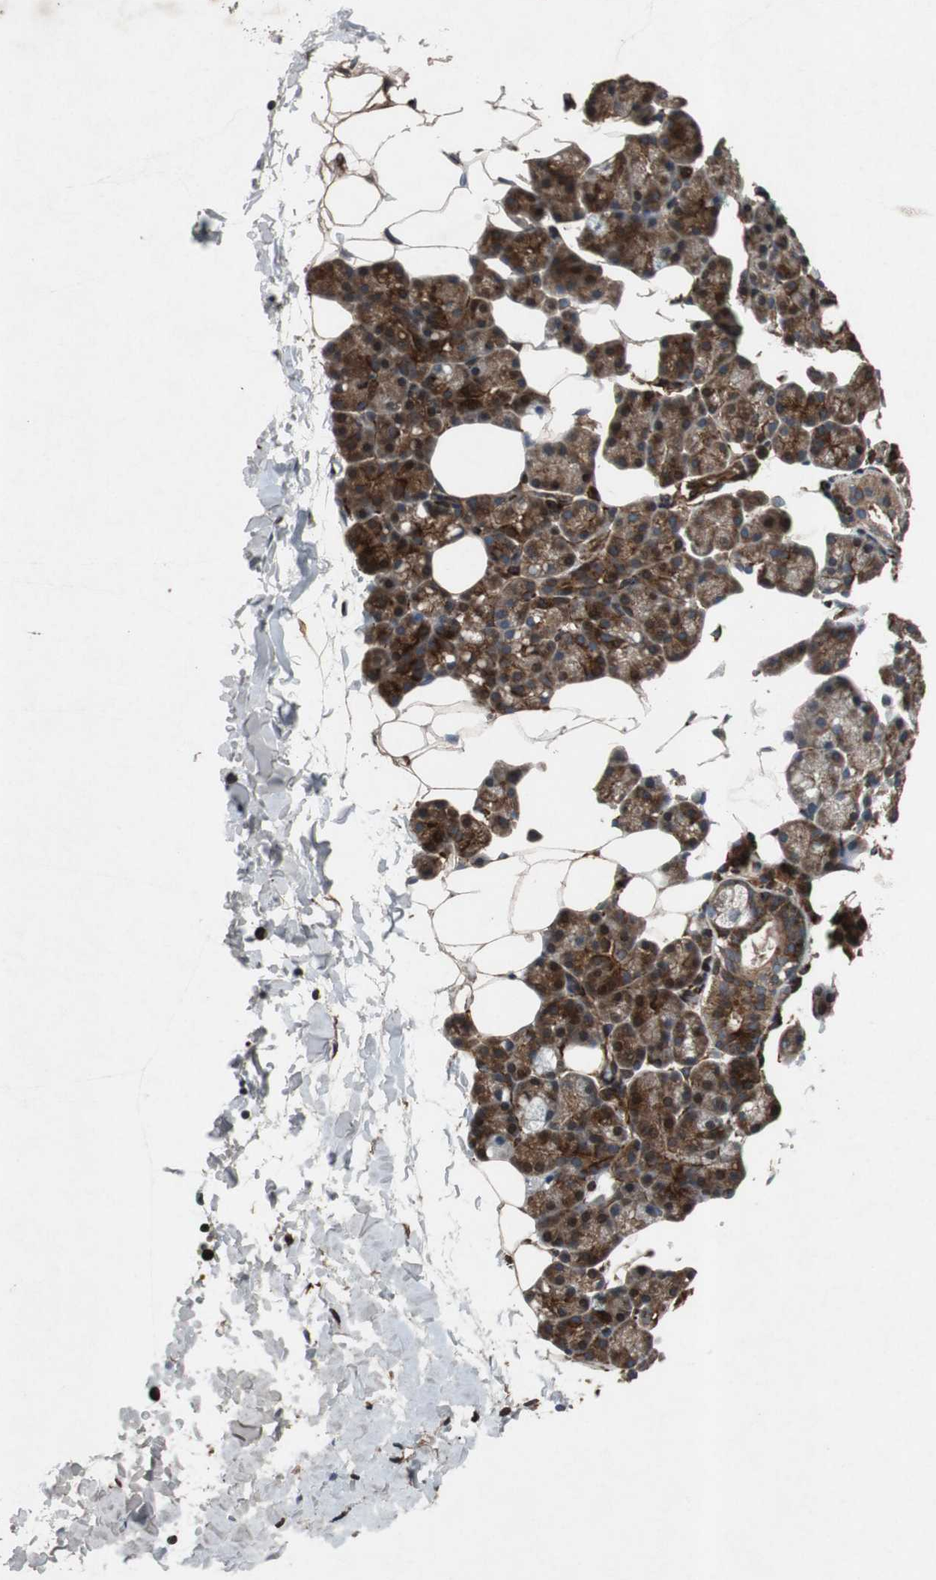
{"staining": {"intensity": "strong", "quantity": ">75%", "location": "cytoplasmic/membranous"}, "tissue": "salivary gland", "cell_type": "Glandular cells", "image_type": "normal", "snomed": [{"axis": "morphology", "description": "Normal tissue, NOS"}, {"axis": "topography", "description": "Lymph node"}, {"axis": "topography", "description": "Salivary gland"}], "caption": "Strong cytoplasmic/membranous expression is appreciated in approximately >75% of glandular cells in normal salivary gland.", "gene": "TUBA4A", "patient": {"sex": "male", "age": 8}}